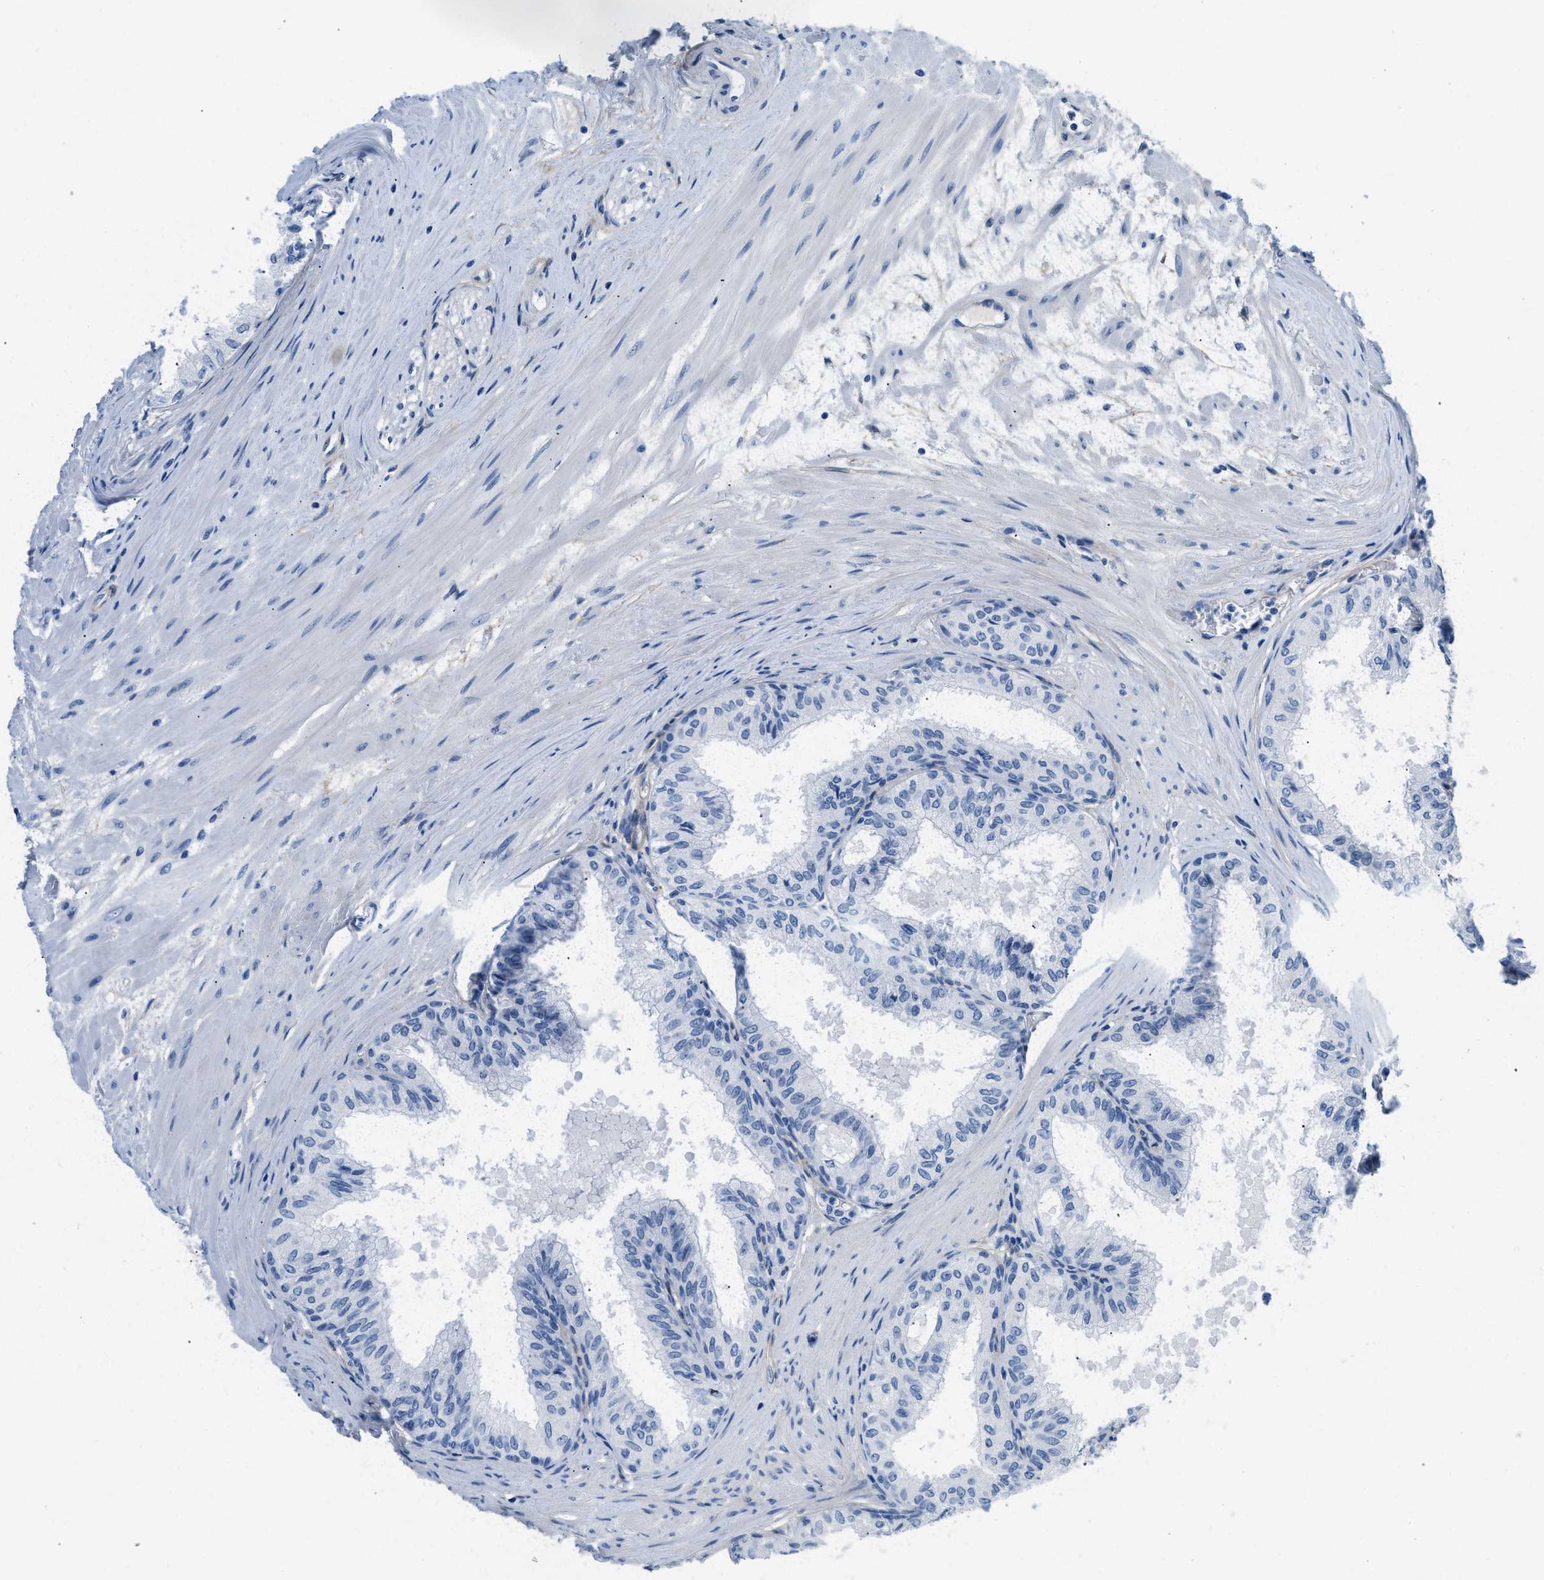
{"staining": {"intensity": "negative", "quantity": "none", "location": "none"}, "tissue": "seminal vesicle", "cell_type": "Glandular cells", "image_type": "normal", "snomed": [{"axis": "morphology", "description": "Normal tissue, NOS"}, {"axis": "topography", "description": "Prostate"}, {"axis": "topography", "description": "Seminal veicle"}], "caption": "This histopathology image is of unremarkable seminal vesicle stained with immunohistochemistry to label a protein in brown with the nuclei are counter-stained blue. There is no expression in glandular cells.", "gene": "PDGFRB", "patient": {"sex": "male", "age": 60}}